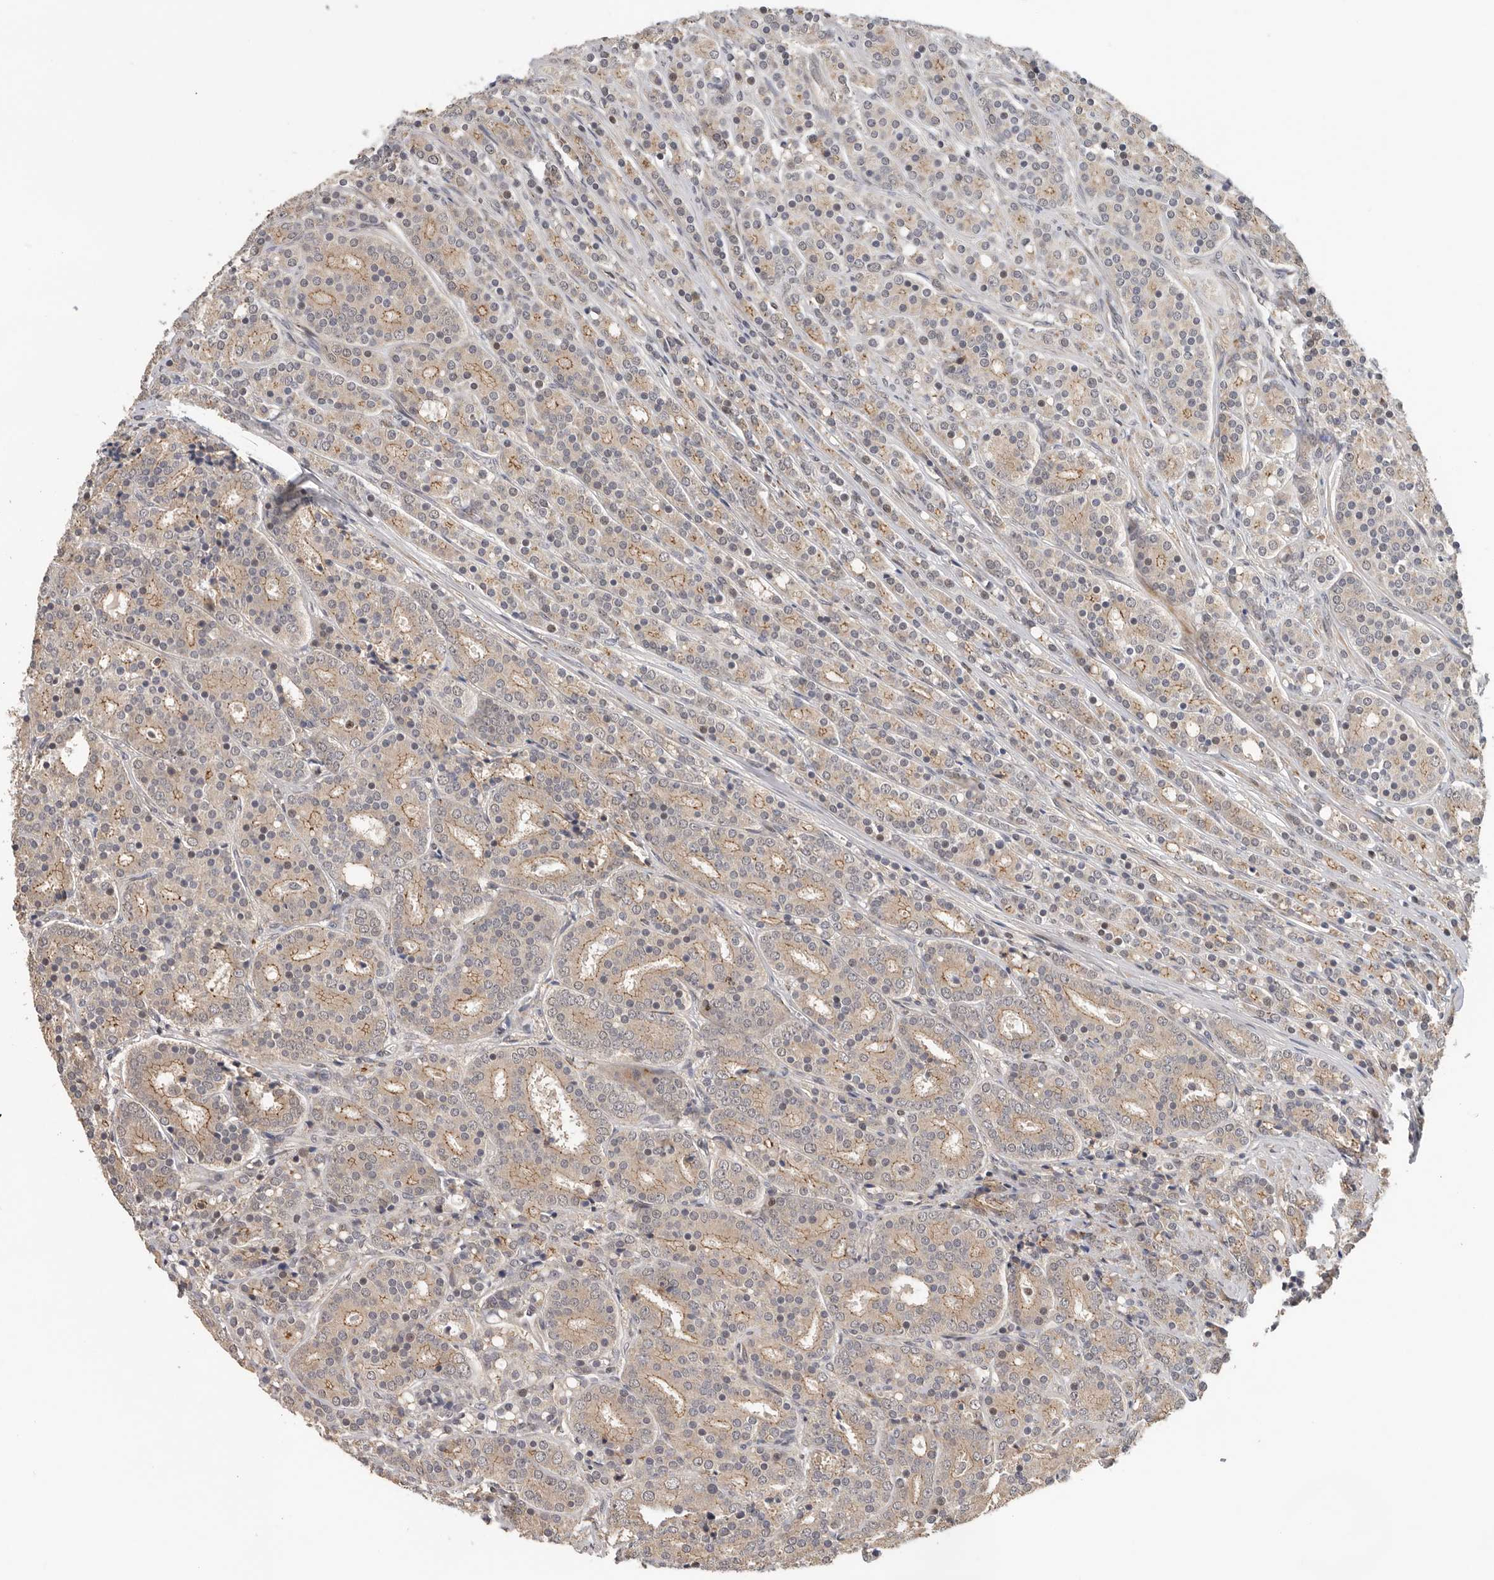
{"staining": {"intensity": "weak", "quantity": "25%-75%", "location": "cytoplasmic/membranous,nuclear"}, "tissue": "prostate cancer", "cell_type": "Tumor cells", "image_type": "cancer", "snomed": [{"axis": "morphology", "description": "Adenocarcinoma, High grade"}, {"axis": "topography", "description": "Prostate"}], "caption": "The micrograph shows immunohistochemical staining of prostate cancer (adenocarcinoma (high-grade)). There is weak cytoplasmic/membranous and nuclear expression is appreciated in about 25%-75% of tumor cells. (Brightfield microscopy of DAB IHC at high magnification).", "gene": "HENMT1", "patient": {"sex": "male", "age": 62}}